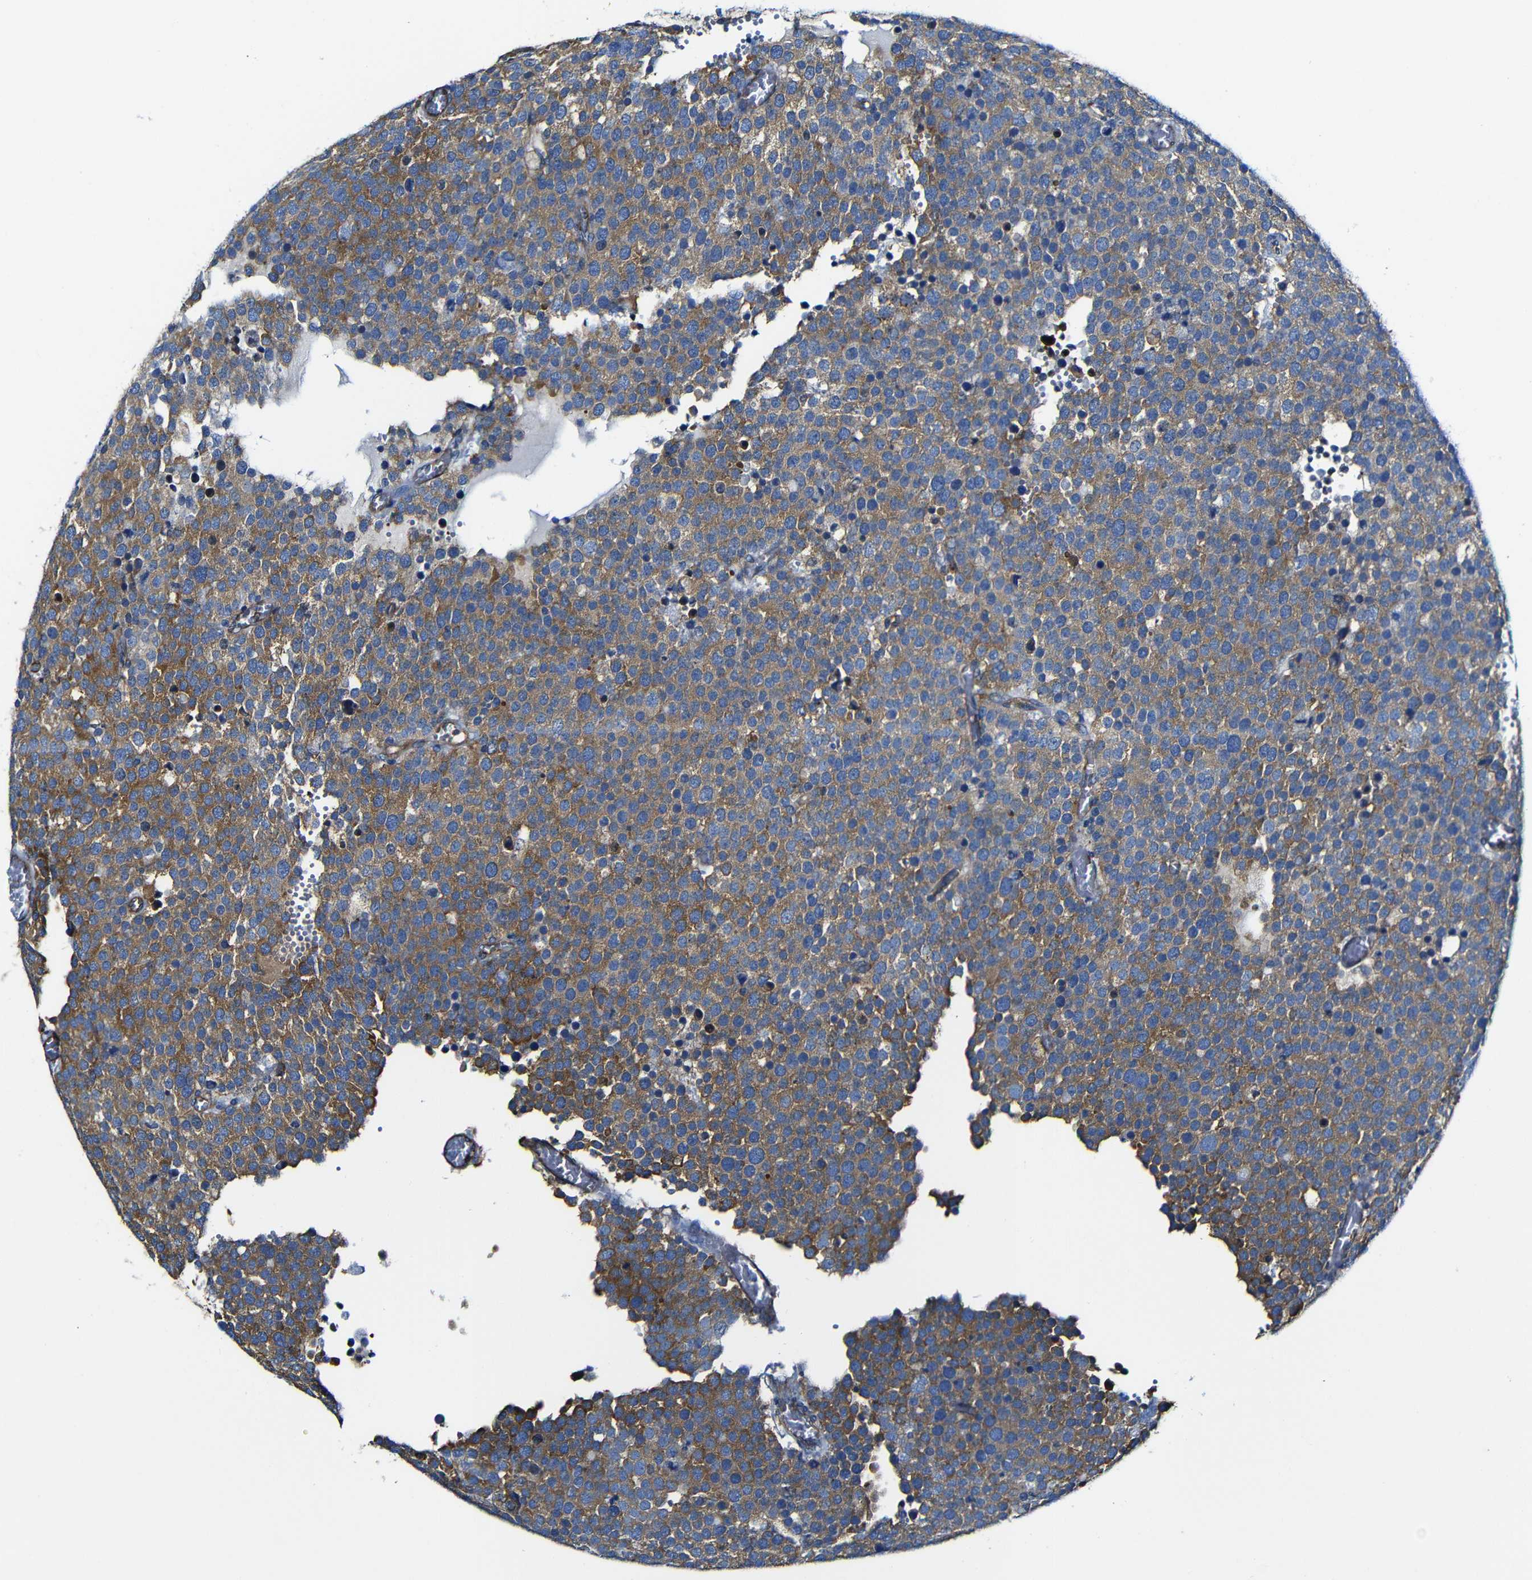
{"staining": {"intensity": "moderate", "quantity": ">75%", "location": "cytoplasmic/membranous"}, "tissue": "testis cancer", "cell_type": "Tumor cells", "image_type": "cancer", "snomed": [{"axis": "morphology", "description": "Normal tissue, NOS"}, {"axis": "morphology", "description": "Seminoma, NOS"}, {"axis": "topography", "description": "Testis"}], "caption": "Protein expression analysis of human testis cancer (seminoma) reveals moderate cytoplasmic/membranous positivity in approximately >75% of tumor cells.", "gene": "MSN", "patient": {"sex": "male", "age": 71}}